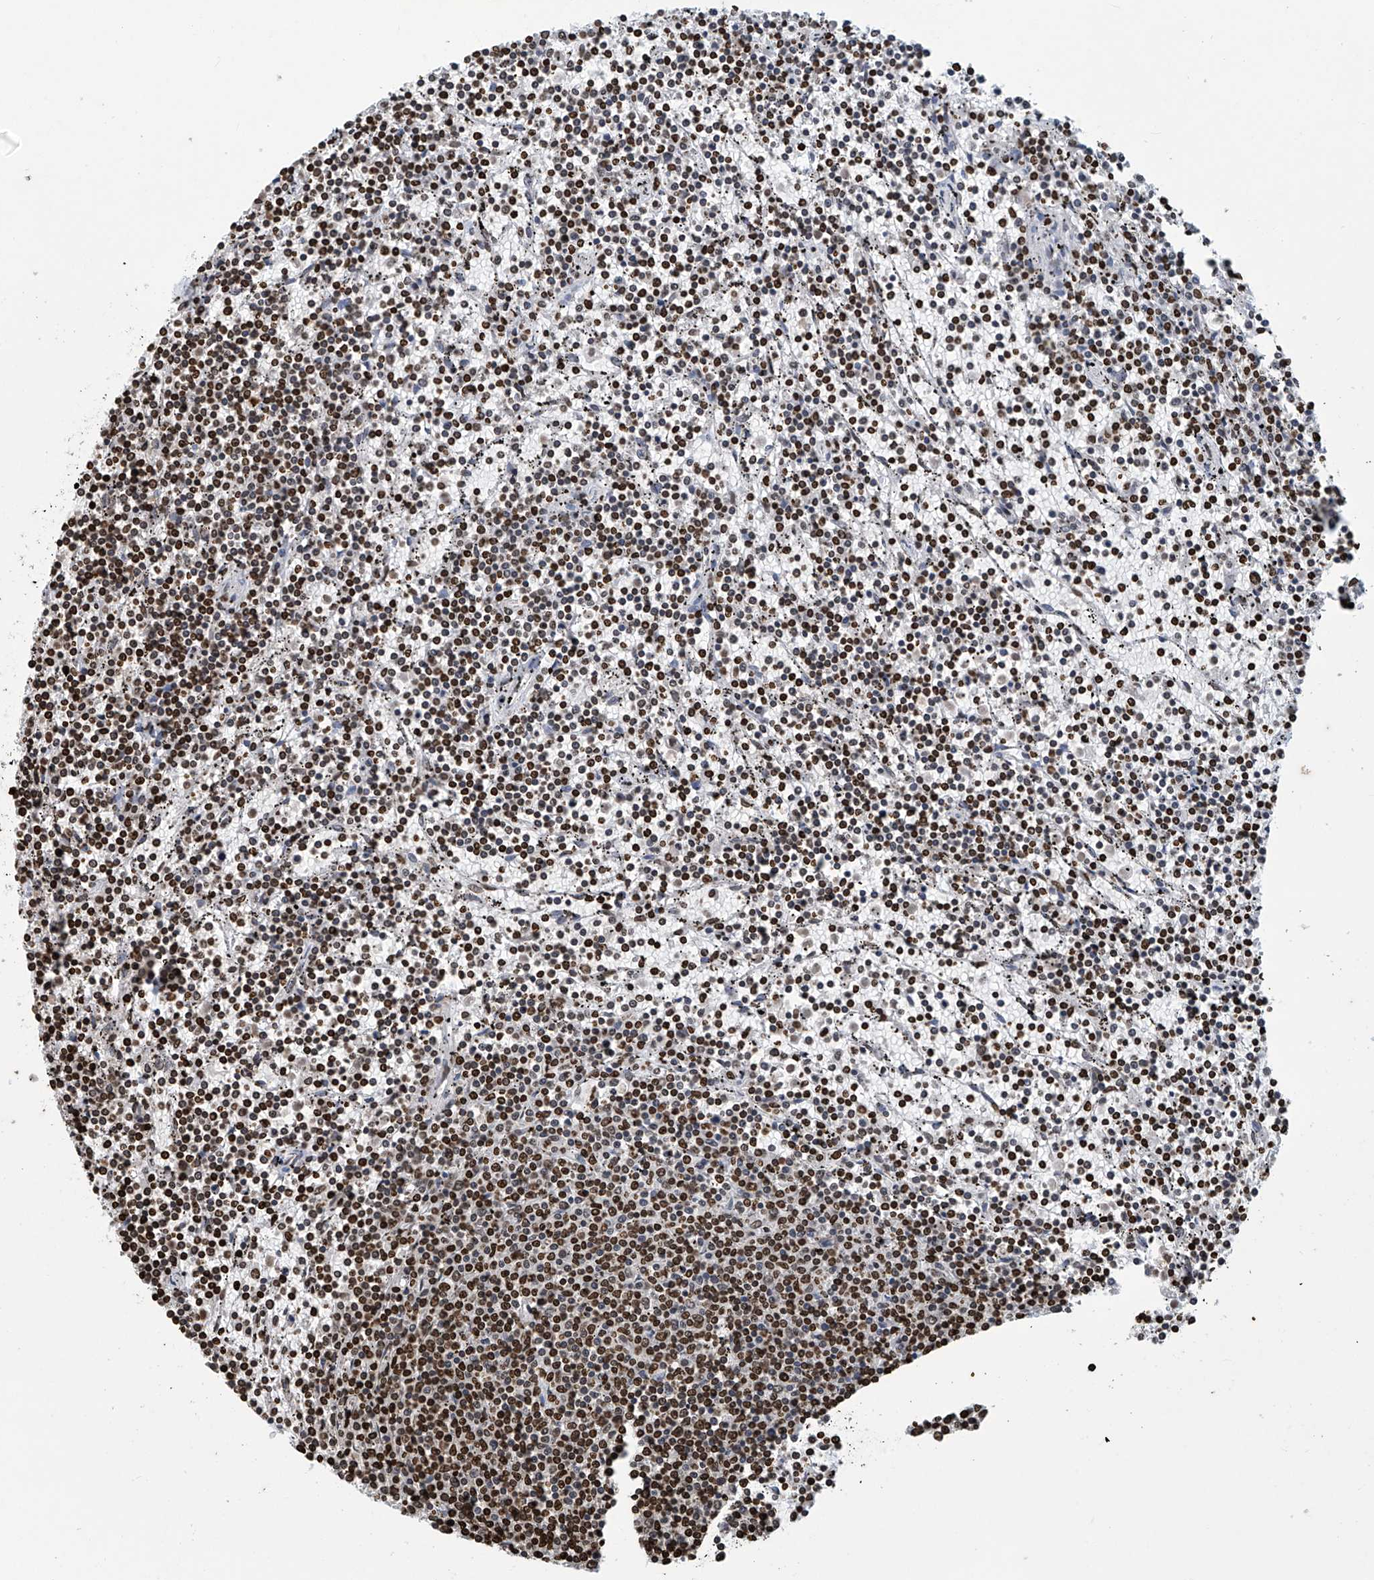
{"staining": {"intensity": "strong", "quantity": ">75%", "location": "nuclear"}, "tissue": "lymphoma", "cell_type": "Tumor cells", "image_type": "cancer", "snomed": [{"axis": "morphology", "description": "Malignant lymphoma, non-Hodgkin's type, Low grade"}, {"axis": "topography", "description": "Spleen"}], "caption": "Immunohistochemistry photomicrograph of neoplastic tissue: human lymphoma stained using immunohistochemistry exhibits high levels of strong protein expression localized specifically in the nuclear of tumor cells, appearing as a nuclear brown color.", "gene": "DPPA2", "patient": {"sex": "female", "age": 50}}